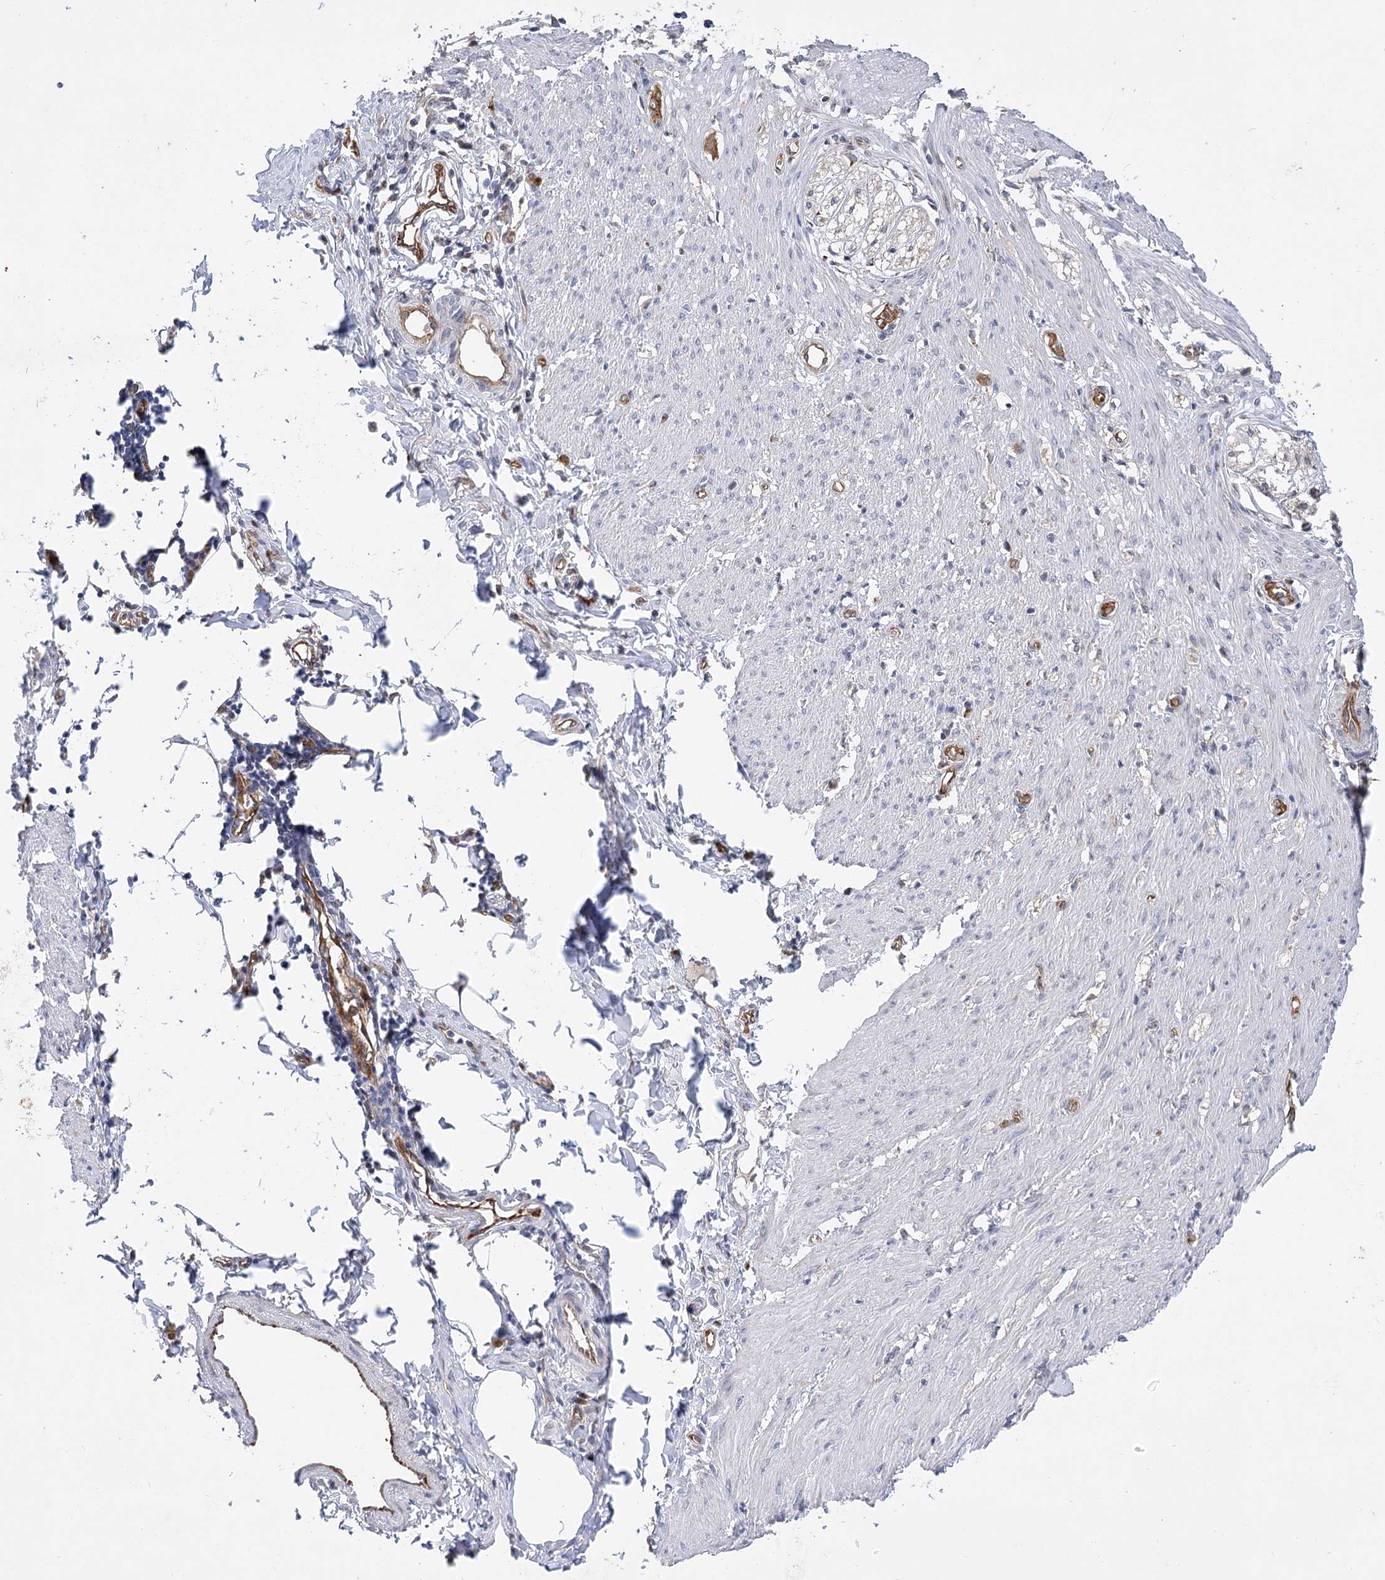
{"staining": {"intensity": "negative", "quantity": "none", "location": "none"}, "tissue": "smooth muscle", "cell_type": "Smooth muscle cells", "image_type": "normal", "snomed": [{"axis": "morphology", "description": "Normal tissue, NOS"}, {"axis": "morphology", "description": "Adenocarcinoma, NOS"}, {"axis": "topography", "description": "Colon"}, {"axis": "topography", "description": "Peripheral nerve tissue"}], "caption": "Immunohistochemistry of unremarkable human smooth muscle exhibits no positivity in smooth muscle cells.", "gene": "ARHGAP31", "patient": {"sex": "male", "age": 14}}